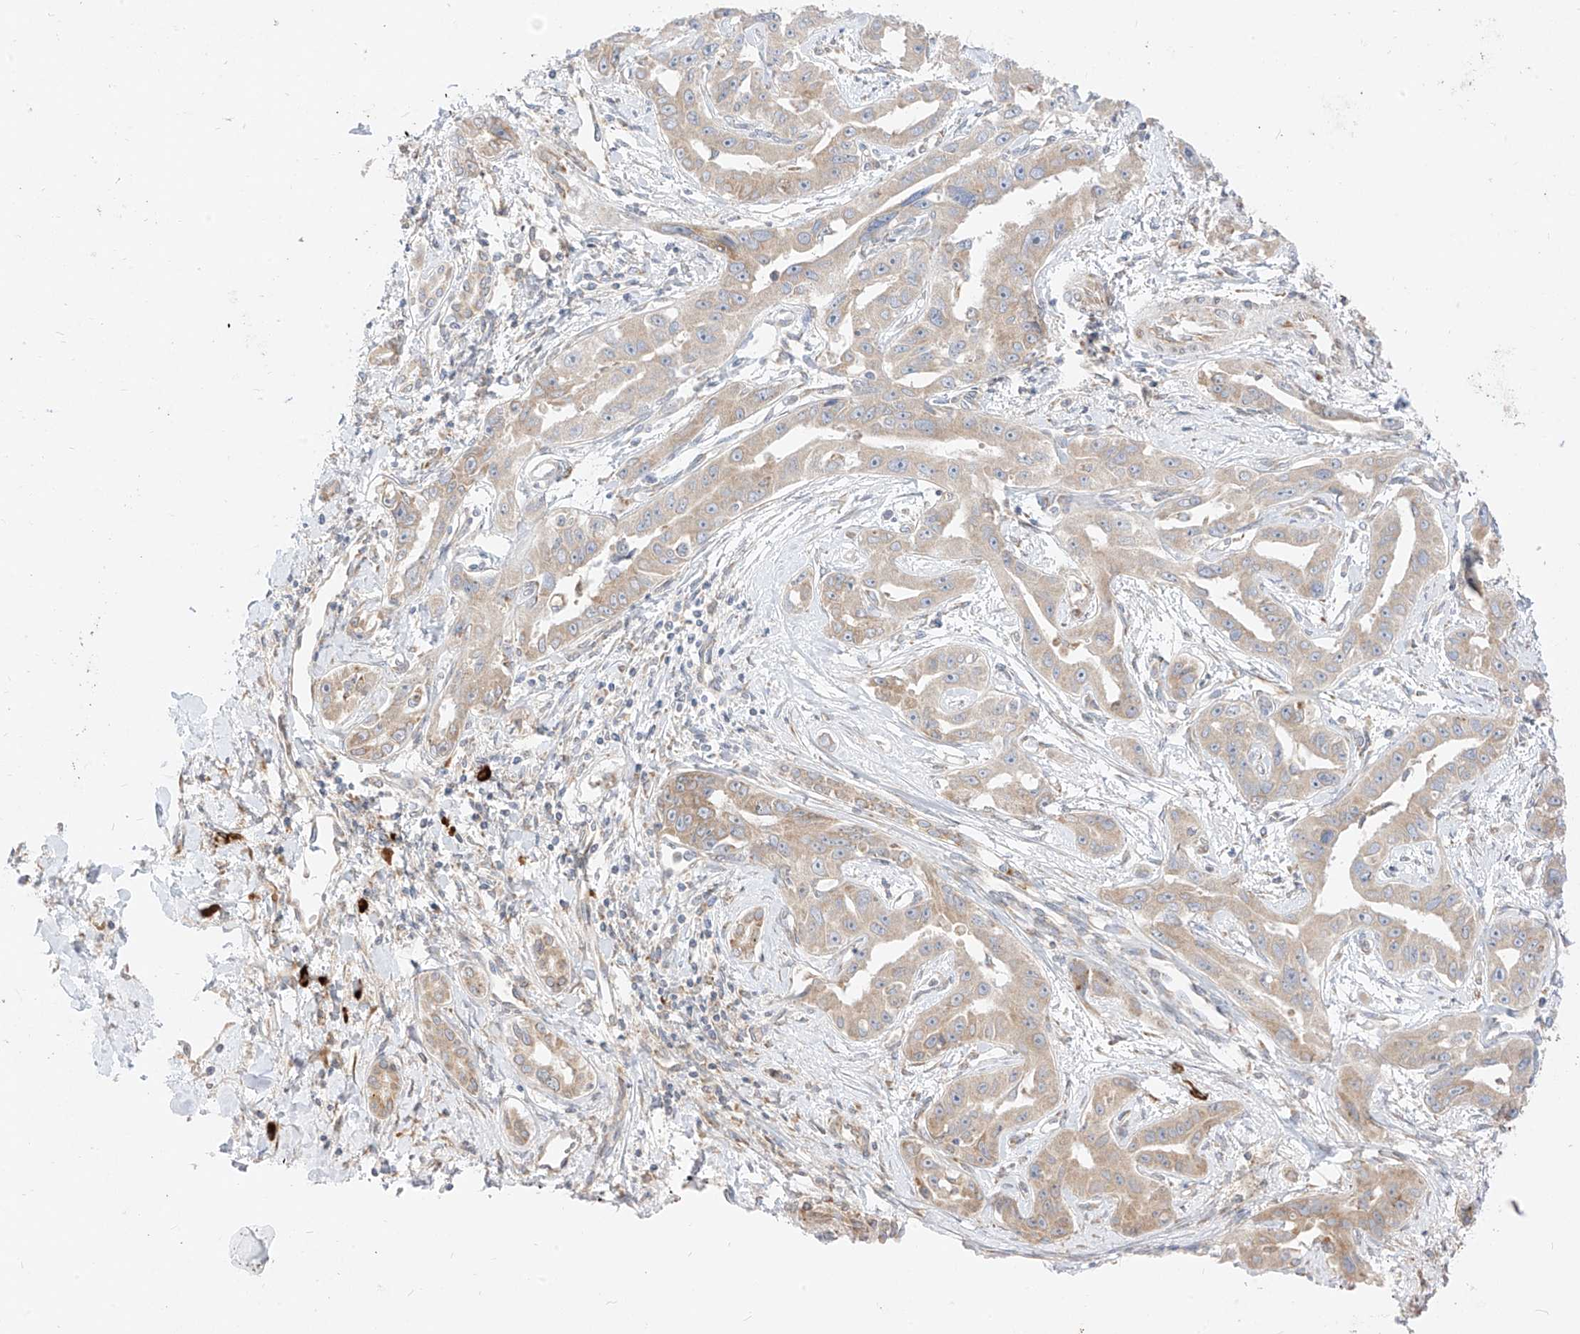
{"staining": {"intensity": "moderate", "quantity": "25%-75%", "location": "cytoplasmic/membranous"}, "tissue": "liver cancer", "cell_type": "Tumor cells", "image_type": "cancer", "snomed": [{"axis": "morphology", "description": "Cholangiocarcinoma"}, {"axis": "topography", "description": "Liver"}], "caption": "This is a photomicrograph of immunohistochemistry staining of liver cancer (cholangiocarcinoma), which shows moderate staining in the cytoplasmic/membranous of tumor cells.", "gene": "STT3A", "patient": {"sex": "male", "age": 59}}